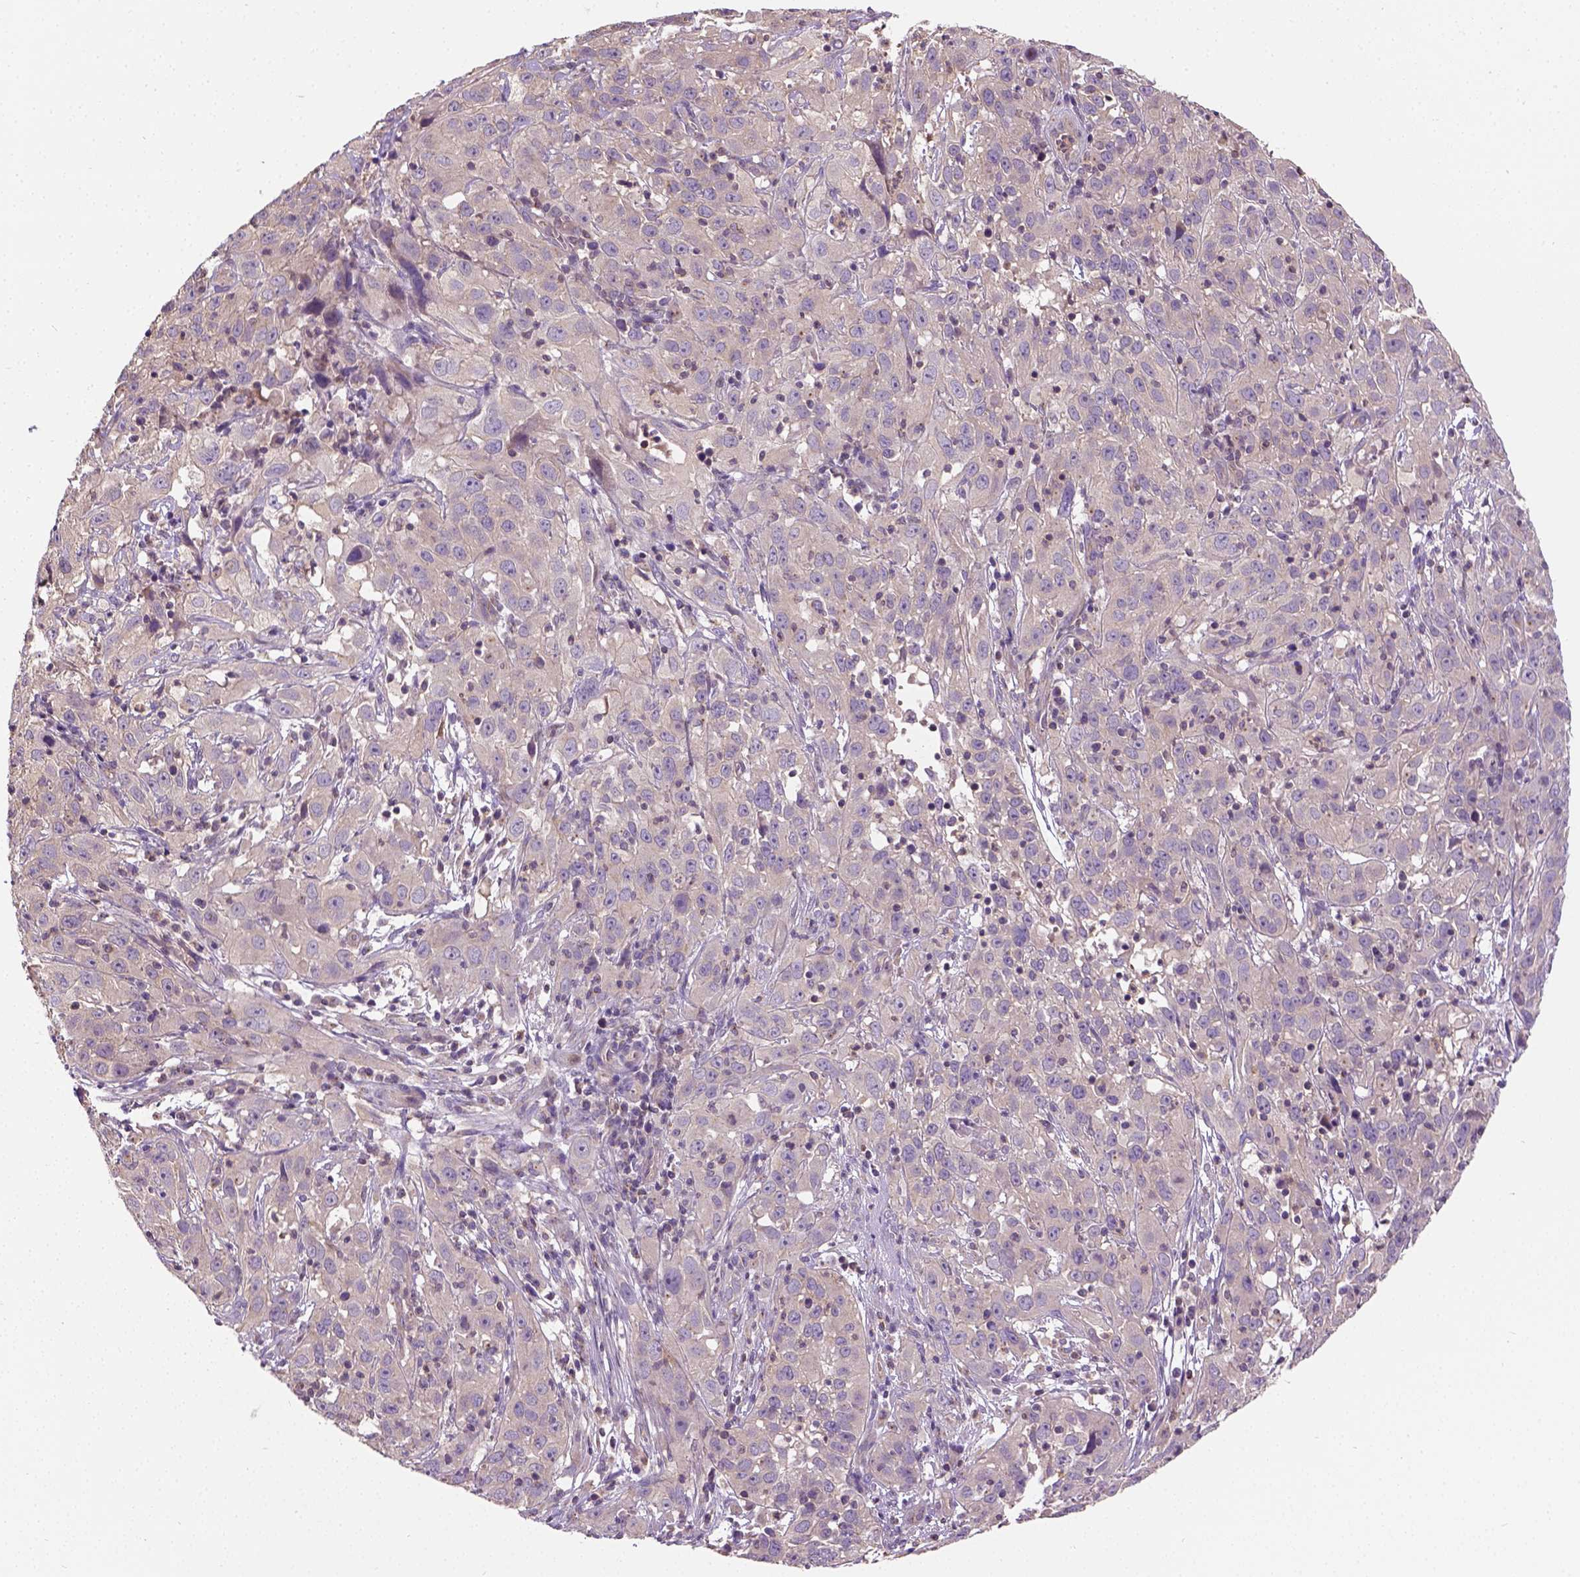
{"staining": {"intensity": "weak", "quantity": ">75%", "location": "cytoplasmic/membranous"}, "tissue": "cervical cancer", "cell_type": "Tumor cells", "image_type": "cancer", "snomed": [{"axis": "morphology", "description": "Squamous cell carcinoma, NOS"}, {"axis": "topography", "description": "Cervix"}], "caption": "Immunohistochemistry (IHC) of human squamous cell carcinoma (cervical) shows low levels of weak cytoplasmic/membranous staining in about >75% of tumor cells.", "gene": "CRACR2A", "patient": {"sex": "female", "age": 32}}